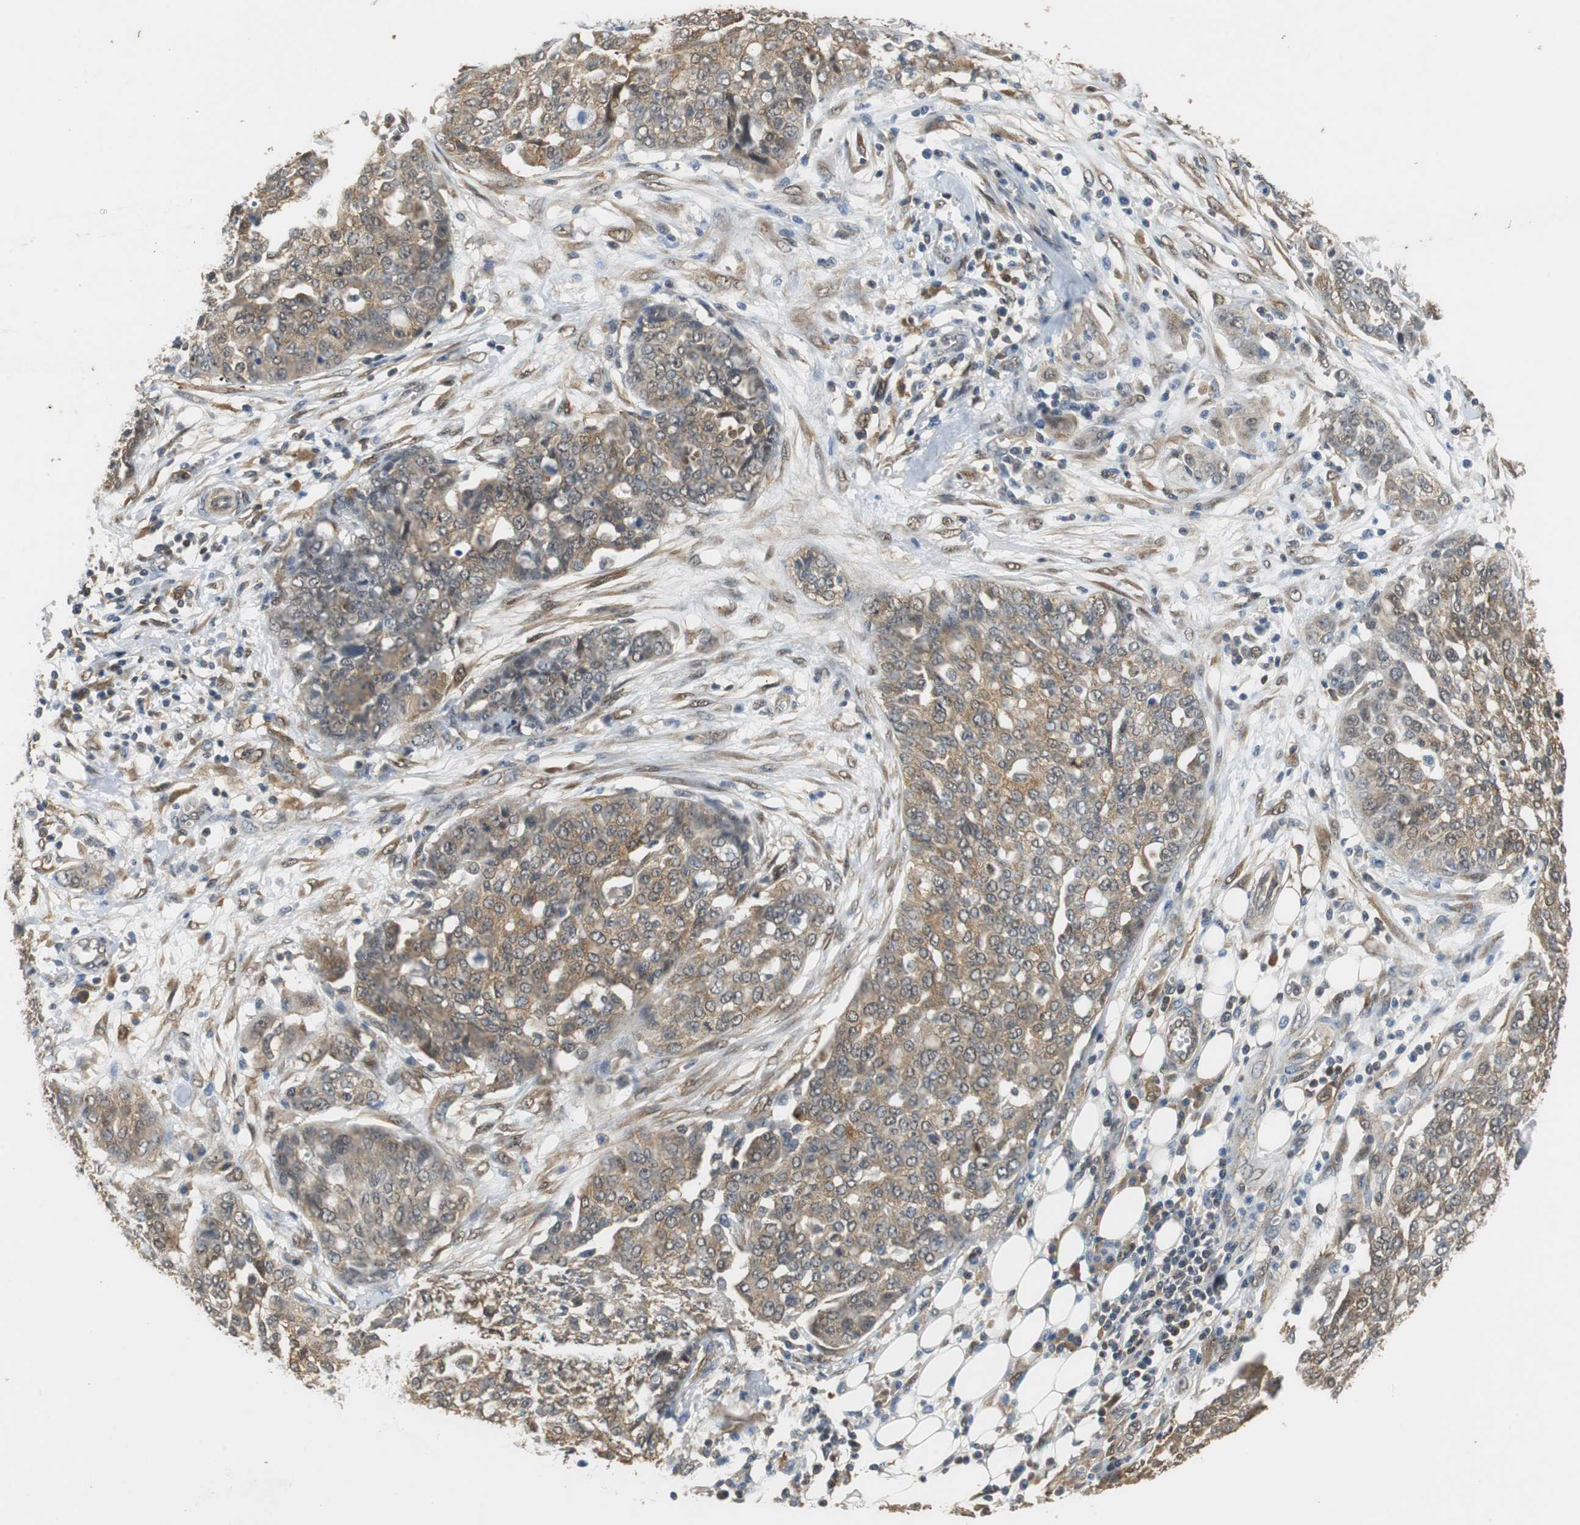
{"staining": {"intensity": "moderate", "quantity": ">75%", "location": "cytoplasmic/membranous"}, "tissue": "ovarian cancer", "cell_type": "Tumor cells", "image_type": "cancer", "snomed": [{"axis": "morphology", "description": "Cystadenocarcinoma, serous, NOS"}, {"axis": "topography", "description": "Soft tissue"}, {"axis": "topography", "description": "Ovary"}], "caption": "There is medium levels of moderate cytoplasmic/membranous staining in tumor cells of serous cystadenocarcinoma (ovarian), as demonstrated by immunohistochemical staining (brown color).", "gene": "UBQLN2", "patient": {"sex": "female", "age": 57}}